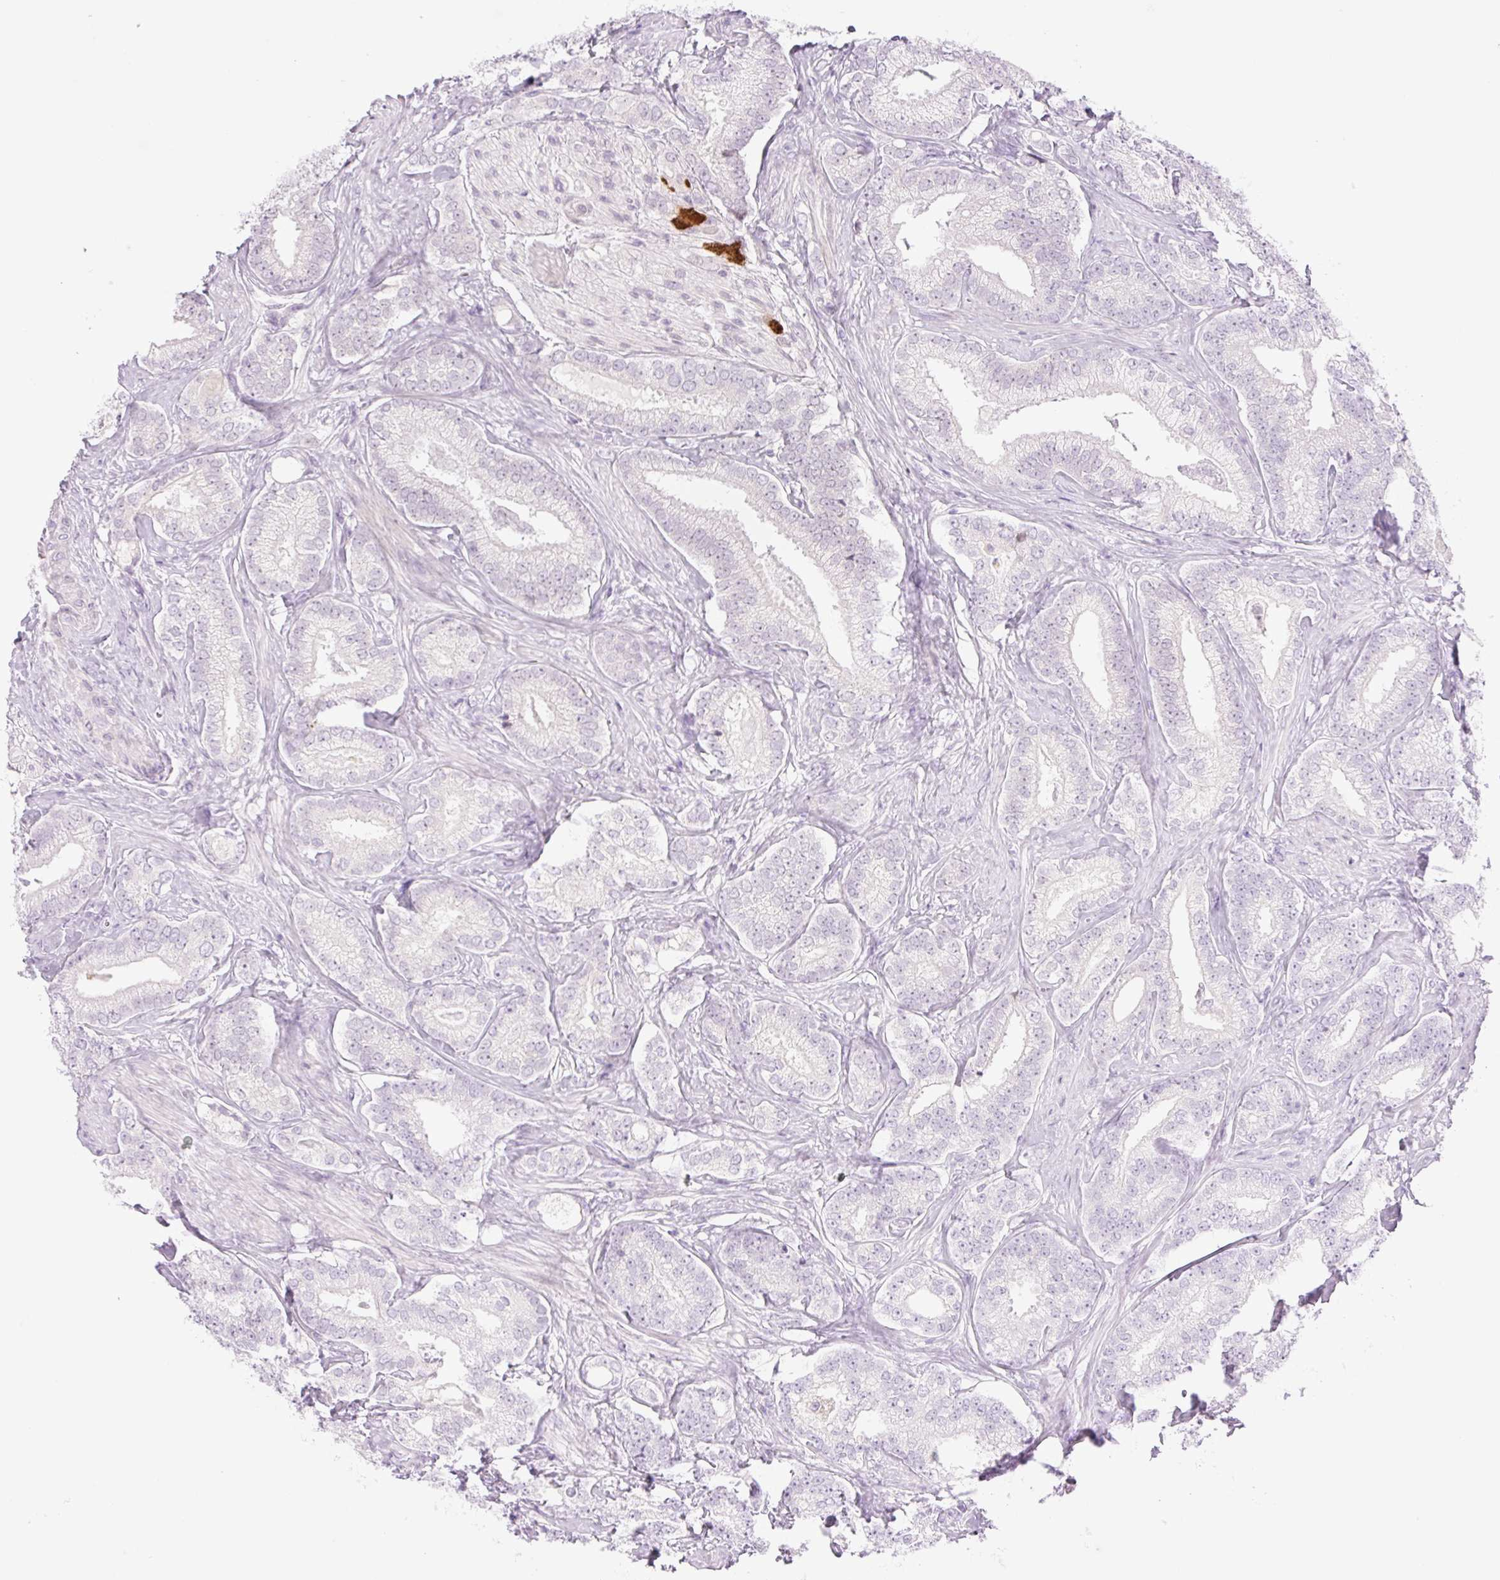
{"staining": {"intensity": "negative", "quantity": "none", "location": "none"}, "tissue": "prostate cancer", "cell_type": "Tumor cells", "image_type": "cancer", "snomed": [{"axis": "morphology", "description": "Adenocarcinoma, Low grade"}, {"axis": "topography", "description": "Prostate"}], "caption": "This micrograph is of prostate cancer (adenocarcinoma (low-grade)) stained with immunohistochemistry (IHC) to label a protein in brown with the nuclei are counter-stained blue. There is no staining in tumor cells.", "gene": "TBX15", "patient": {"sex": "male", "age": 63}}